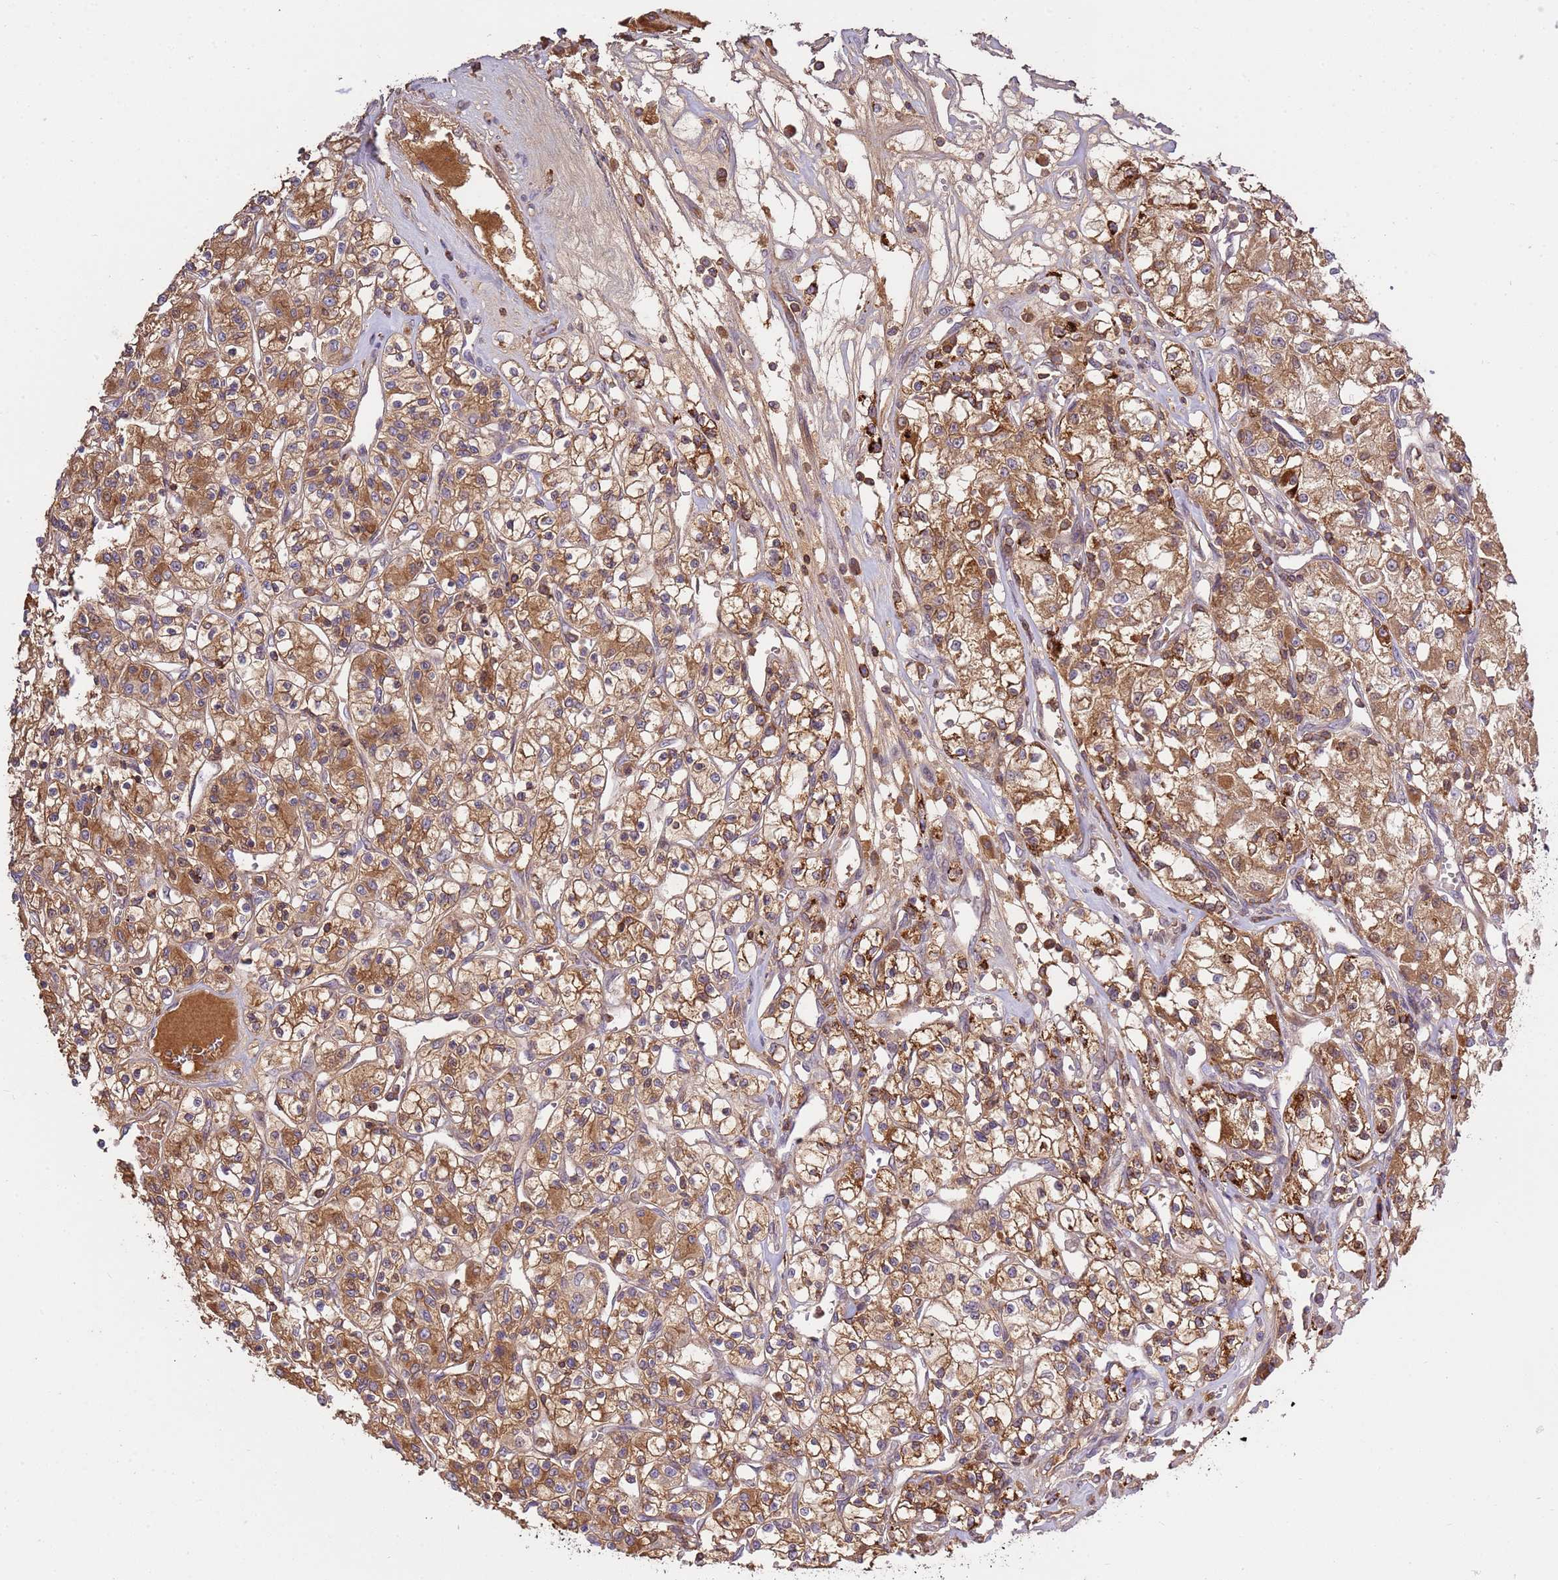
{"staining": {"intensity": "strong", "quantity": ">75%", "location": "cytoplasmic/membranous,nuclear"}, "tissue": "renal cancer", "cell_type": "Tumor cells", "image_type": "cancer", "snomed": [{"axis": "morphology", "description": "Adenocarcinoma, NOS"}, {"axis": "topography", "description": "Kidney"}], "caption": "Protein staining of renal adenocarcinoma tissue exhibits strong cytoplasmic/membranous and nuclear expression in approximately >75% of tumor cells.", "gene": "ZNF624", "patient": {"sex": "female", "age": 59}}